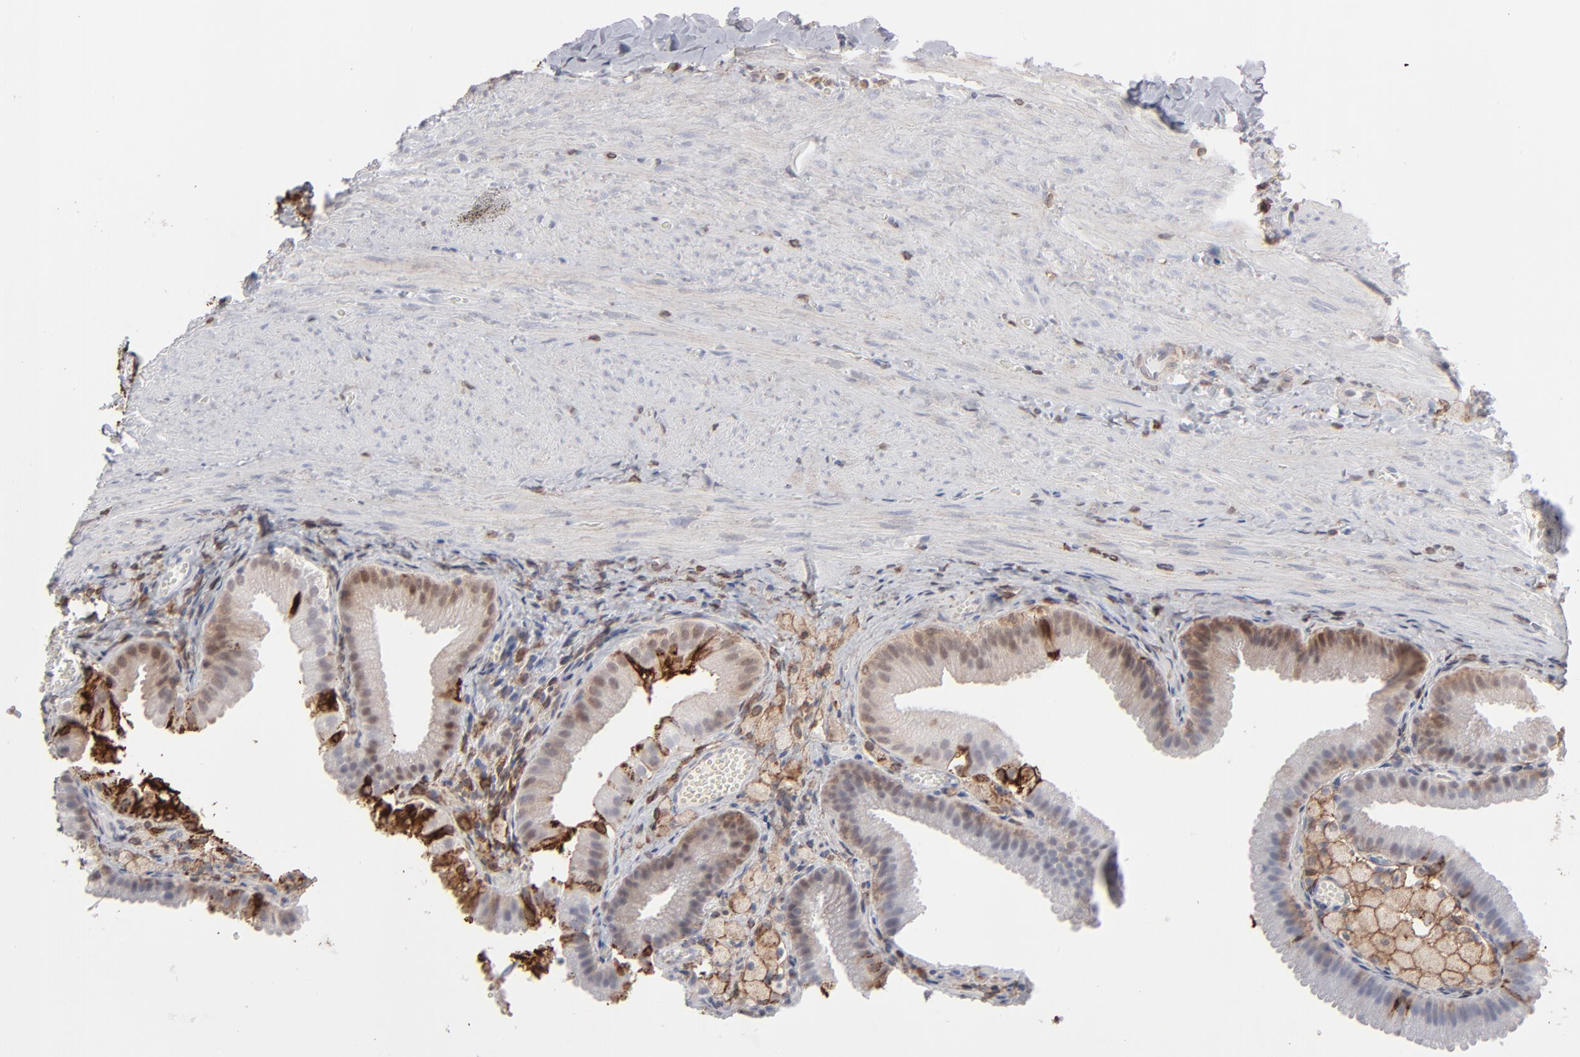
{"staining": {"intensity": "moderate", "quantity": "25%-75%", "location": "cytoplasmic/membranous"}, "tissue": "gallbladder", "cell_type": "Glandular cells", "image_type": "normal", "snomed": [{"axis": "morphology", "description": "Normal tissue, NOS"}, {"axis": "topography", "description": "Gallbladder"}], "caption": "Unremarkable gallbladder was stained to show a protein in brown. There is medium levels of moderate cytoplasmic/membranous staining in about 25%-75% of glandular cells.", "gene": "ANXA5", "patient": {"sex": "female", "age": 24}}